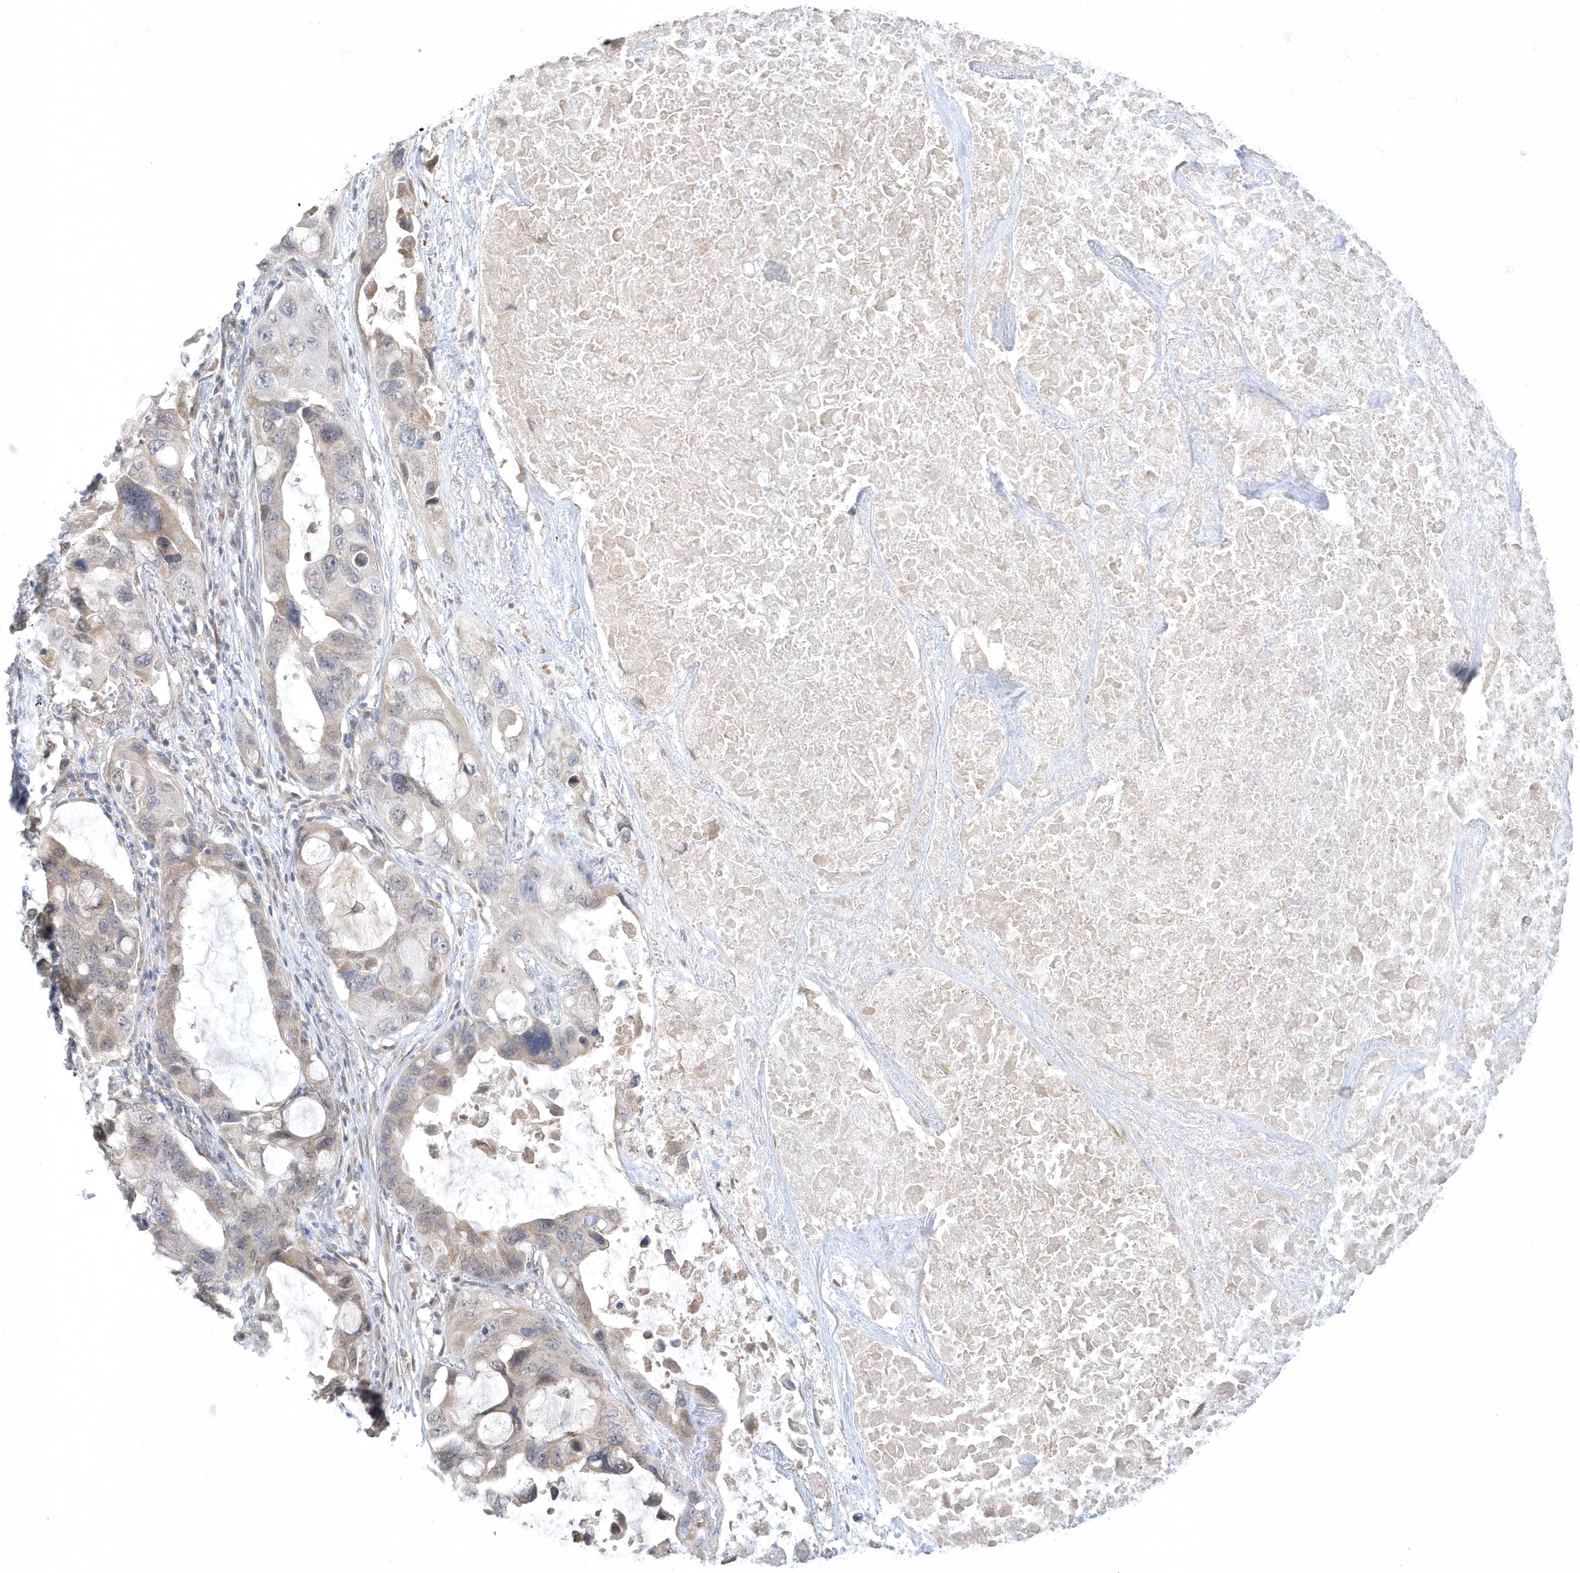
{"staining": {"intensity": "negative", "quantity": "none", "location": "none"}, "tissue": "lung cancer", "cell_type": "Tumor cells", "image_type": "cancer", "snomed": [{"axis": "morphology", "description": "Squamous cell carcinoma, NOS"}, {"axis": "topography", "description": "Lung"}], "caption": "There is no significant positivity in tumor cells of lung cancer.", "gene": "ZC3H12D", "patient": {"sex": "female", "age": 73}}